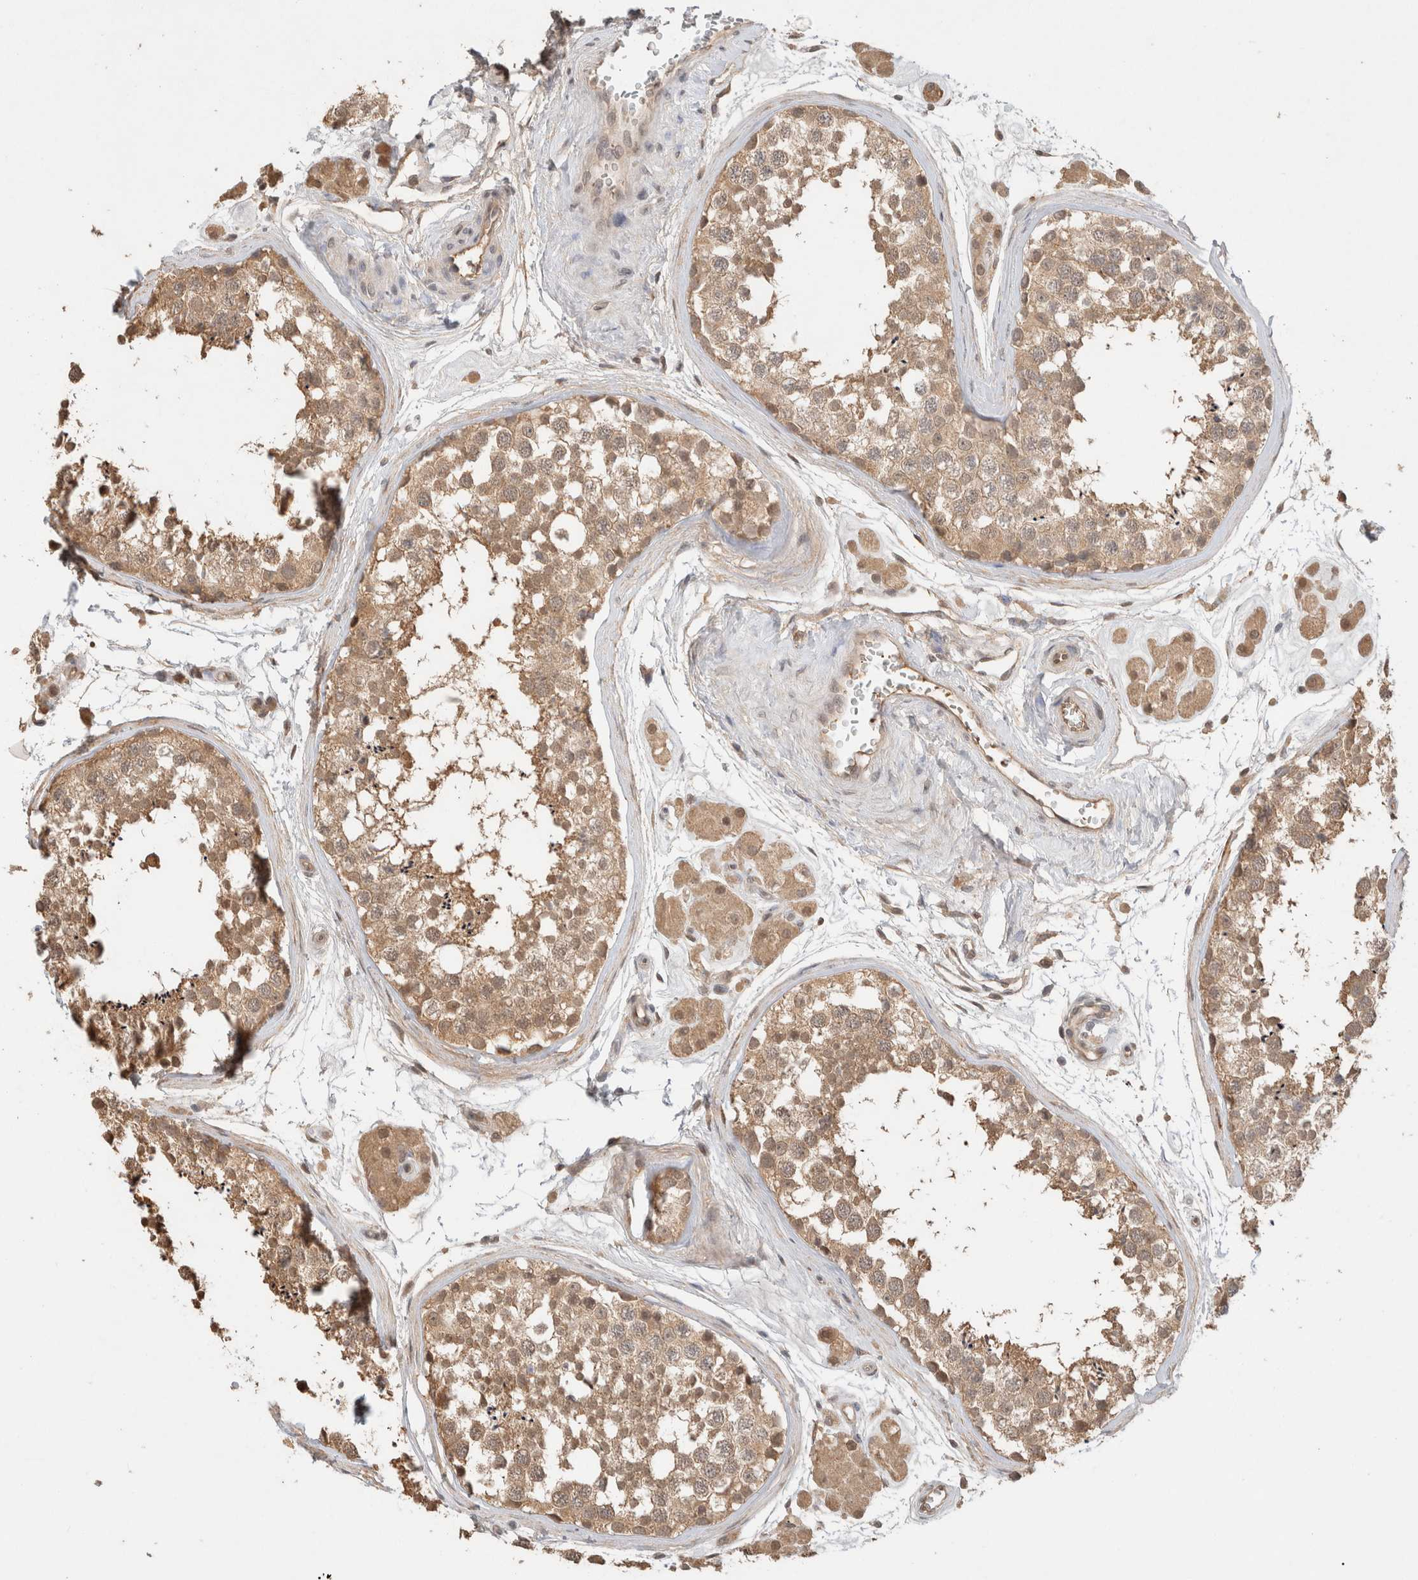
{"staining": {"intensity": "weak", "quantity": ">75%", "location": "cytoplasmic/membranous,nuclear"}, "tissue": "testis", "cell_type": "Cells in seminiferous ducts", "image_type": "normal", "snomed": [{"axis": "morphology", "description": "Normal tissue, NOS"}, {"axis": "topography", "description": "Testis"}], "caption": "Cells in seminiferous ducts show low levels of weak cytoplasmic/membranous,nuclear staining in about >75% of cells in unremarkable testis.", "gene": "YWHAH", "patient": {"sex": "male", "age": 56}}